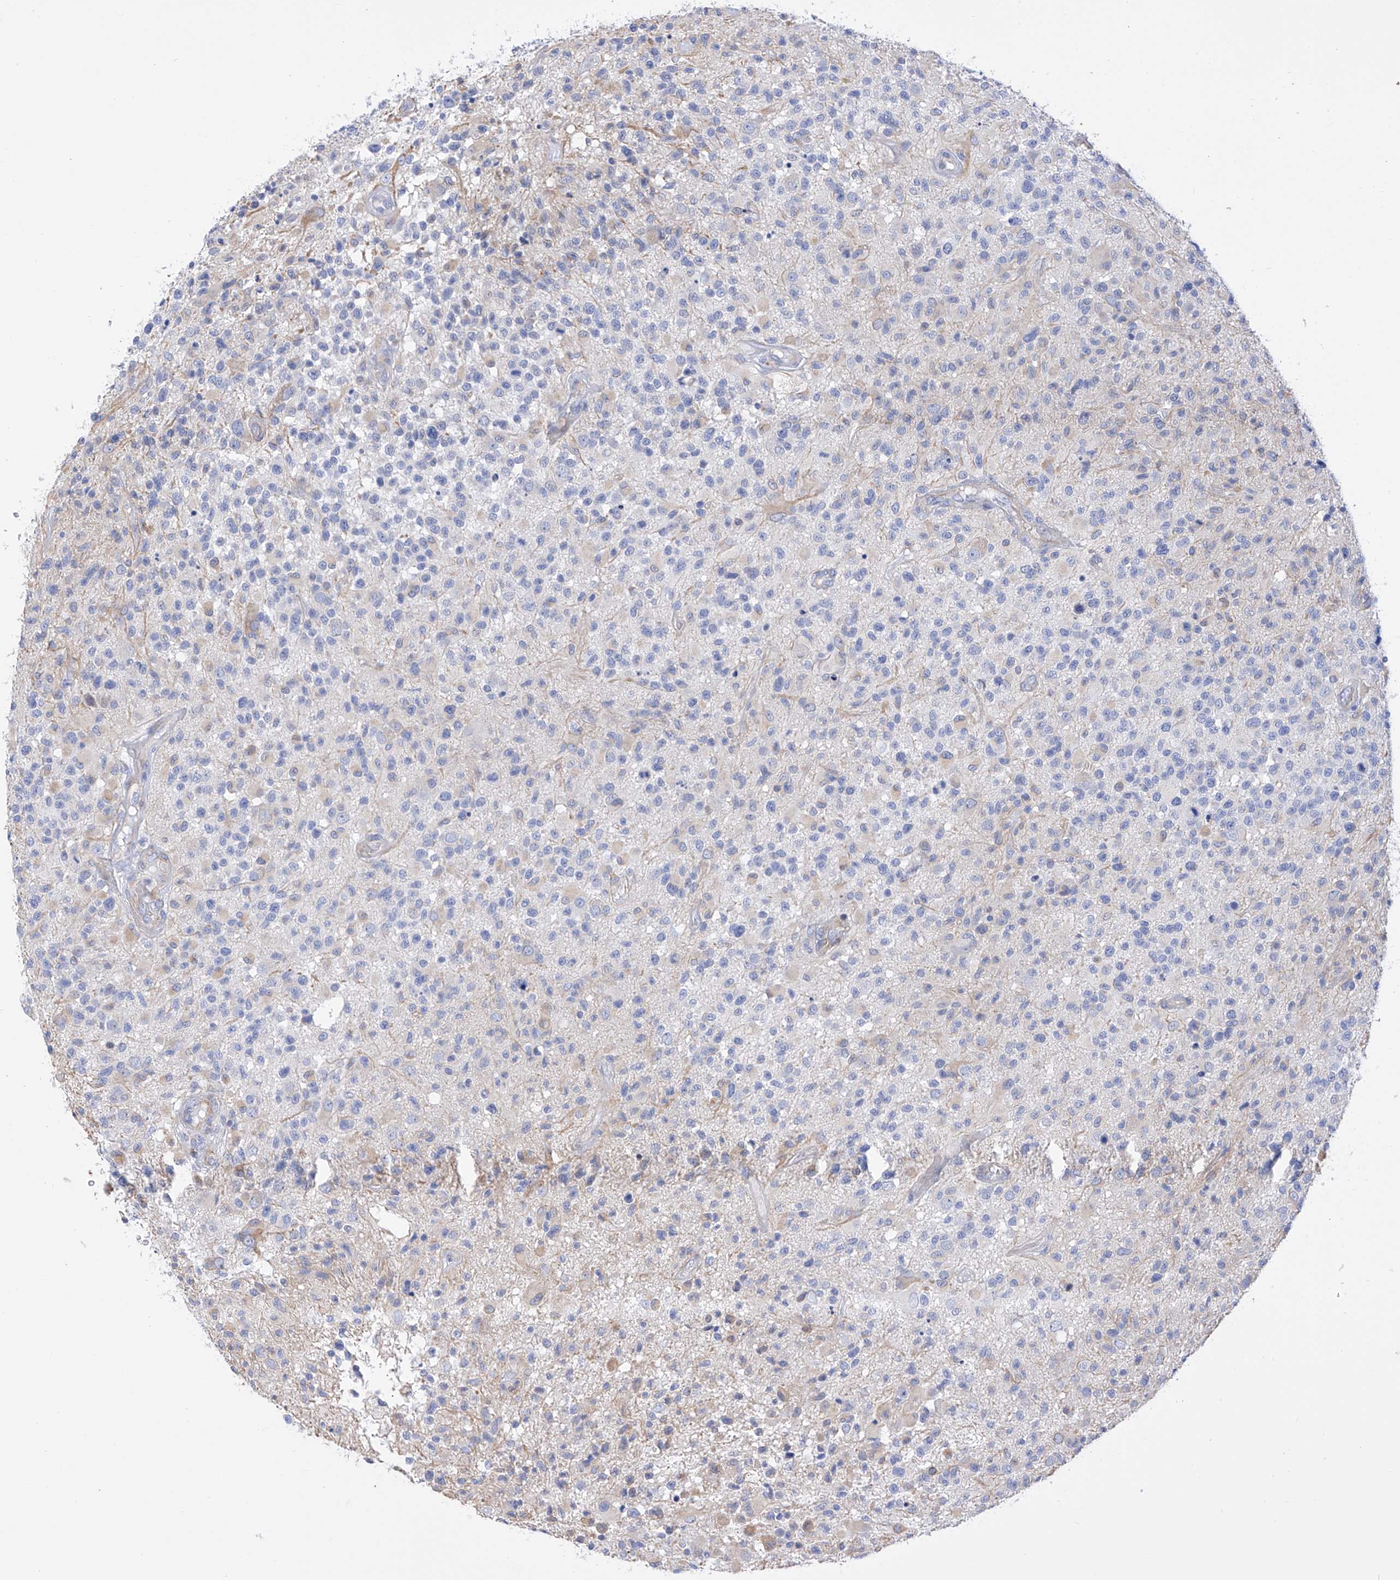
{"staining": {"intensity": "negative", "quantity": "none", "location": "none"}, "tissue": "glioma", "cell_type": "Tumor cells", "image_type": "cancer", "snomed": [{"axis": "morphology", "description": "Glioma, malignant, High grade"}, {"axis": "morphology", "description": "Glioblastoma, NOS"}, {"axis": "topography", "description": "Brain"}], "caption": "This is a photomicrograph of immunohistochemistry staining of malignant high-grade glioma, which shows no expression in tumor cells. (Brightfield microscopy of DAB (3,3'-diaminobenzidine) IHC at high magnification).", "gene": "FLG", "patient": {"sex": "male", "age": 60}}